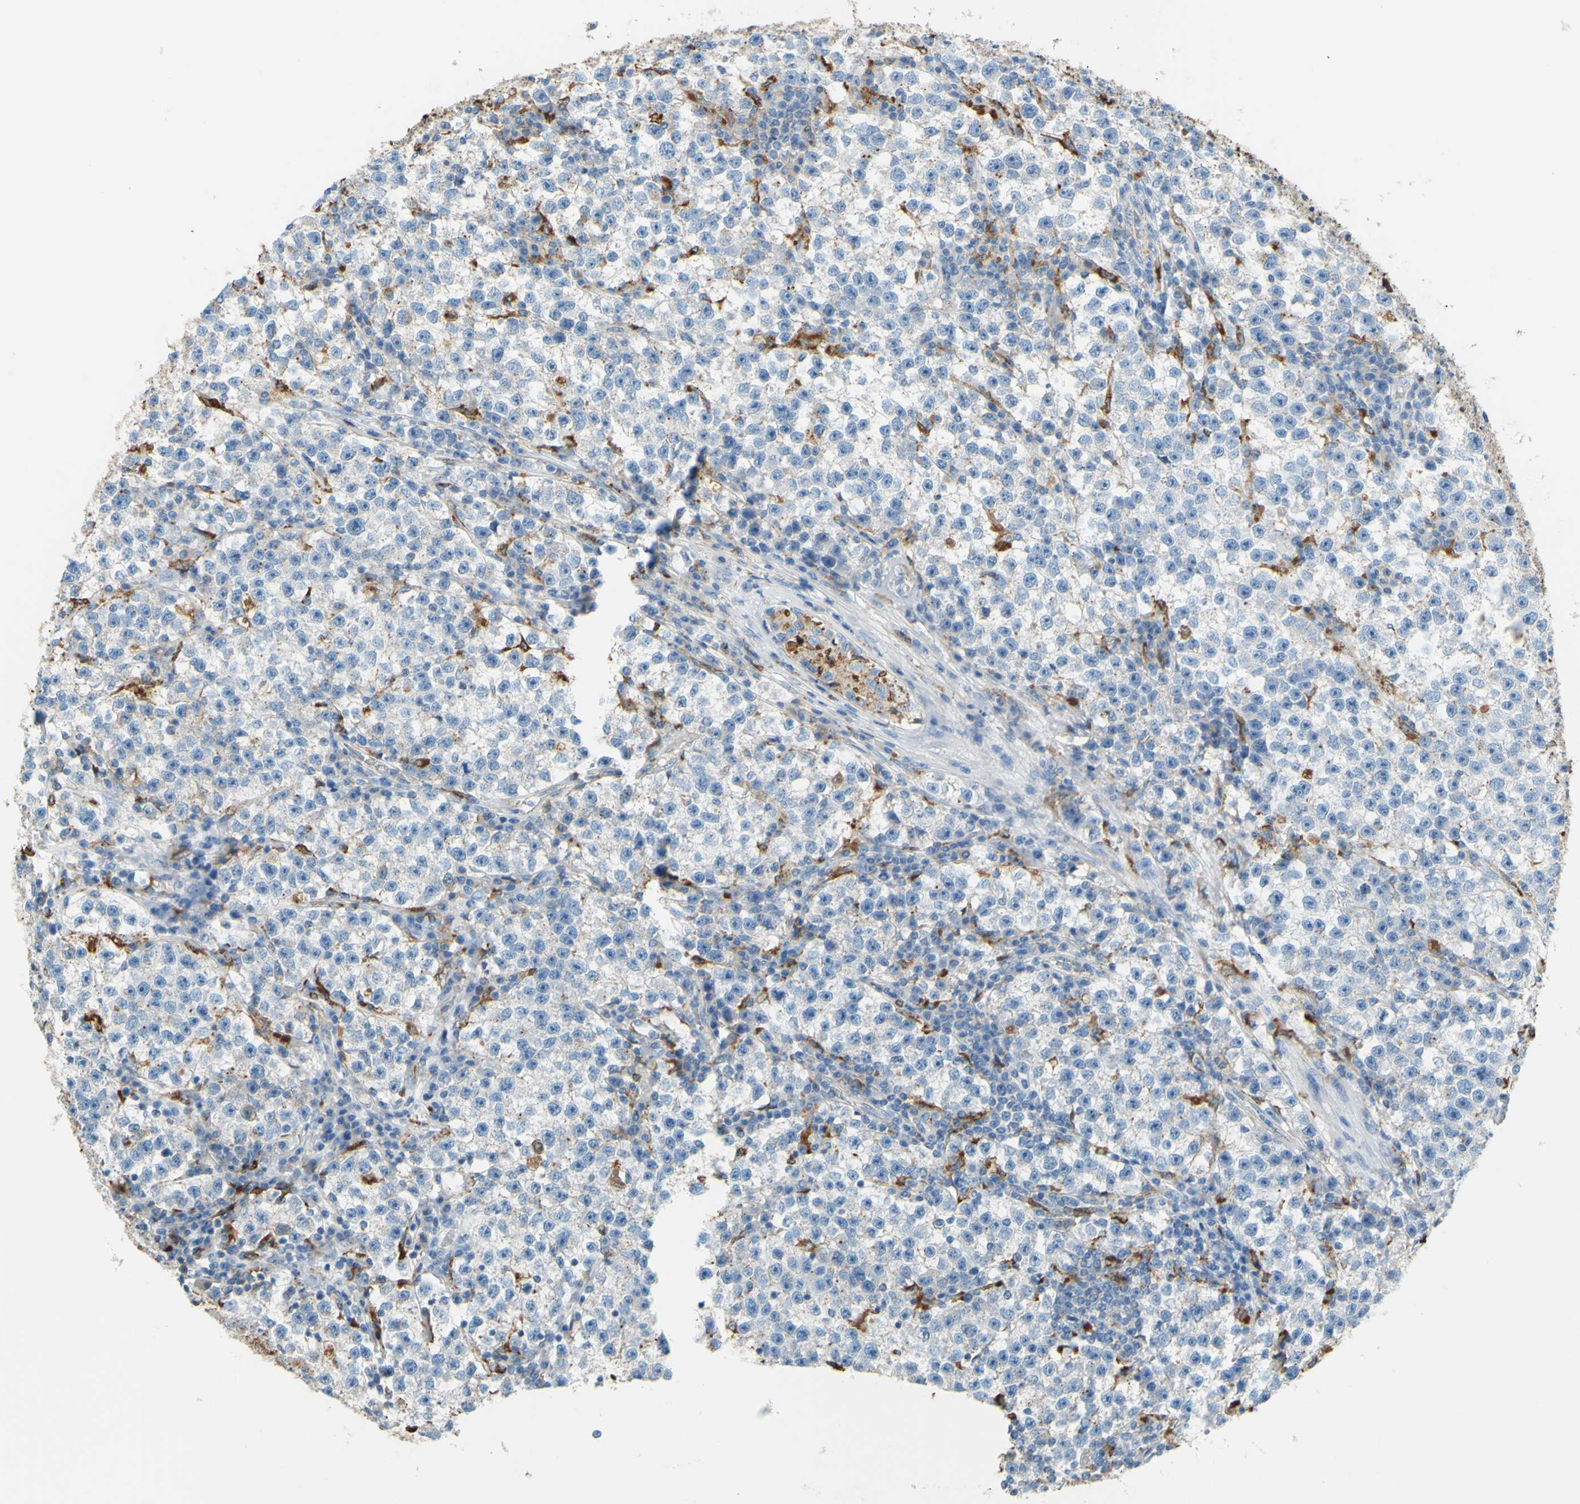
{"staining": {"intensity": "negative", "quantity": "none", "location": "none"}, "tissue": "testis cancer", "cell_type": "Tumor cells", "image_type": "cancer", "snomed": [{"axis": "morphology", "description": "Seminoma, NOS"}, {"axis": "topography", "description": "Testis"}], "caption": "The IHC histopathology image has no significant staining in tumor cells of testis seminoma tissue.", "gene": "CTSD", "patient": {"sex": "male", "age": 22}}